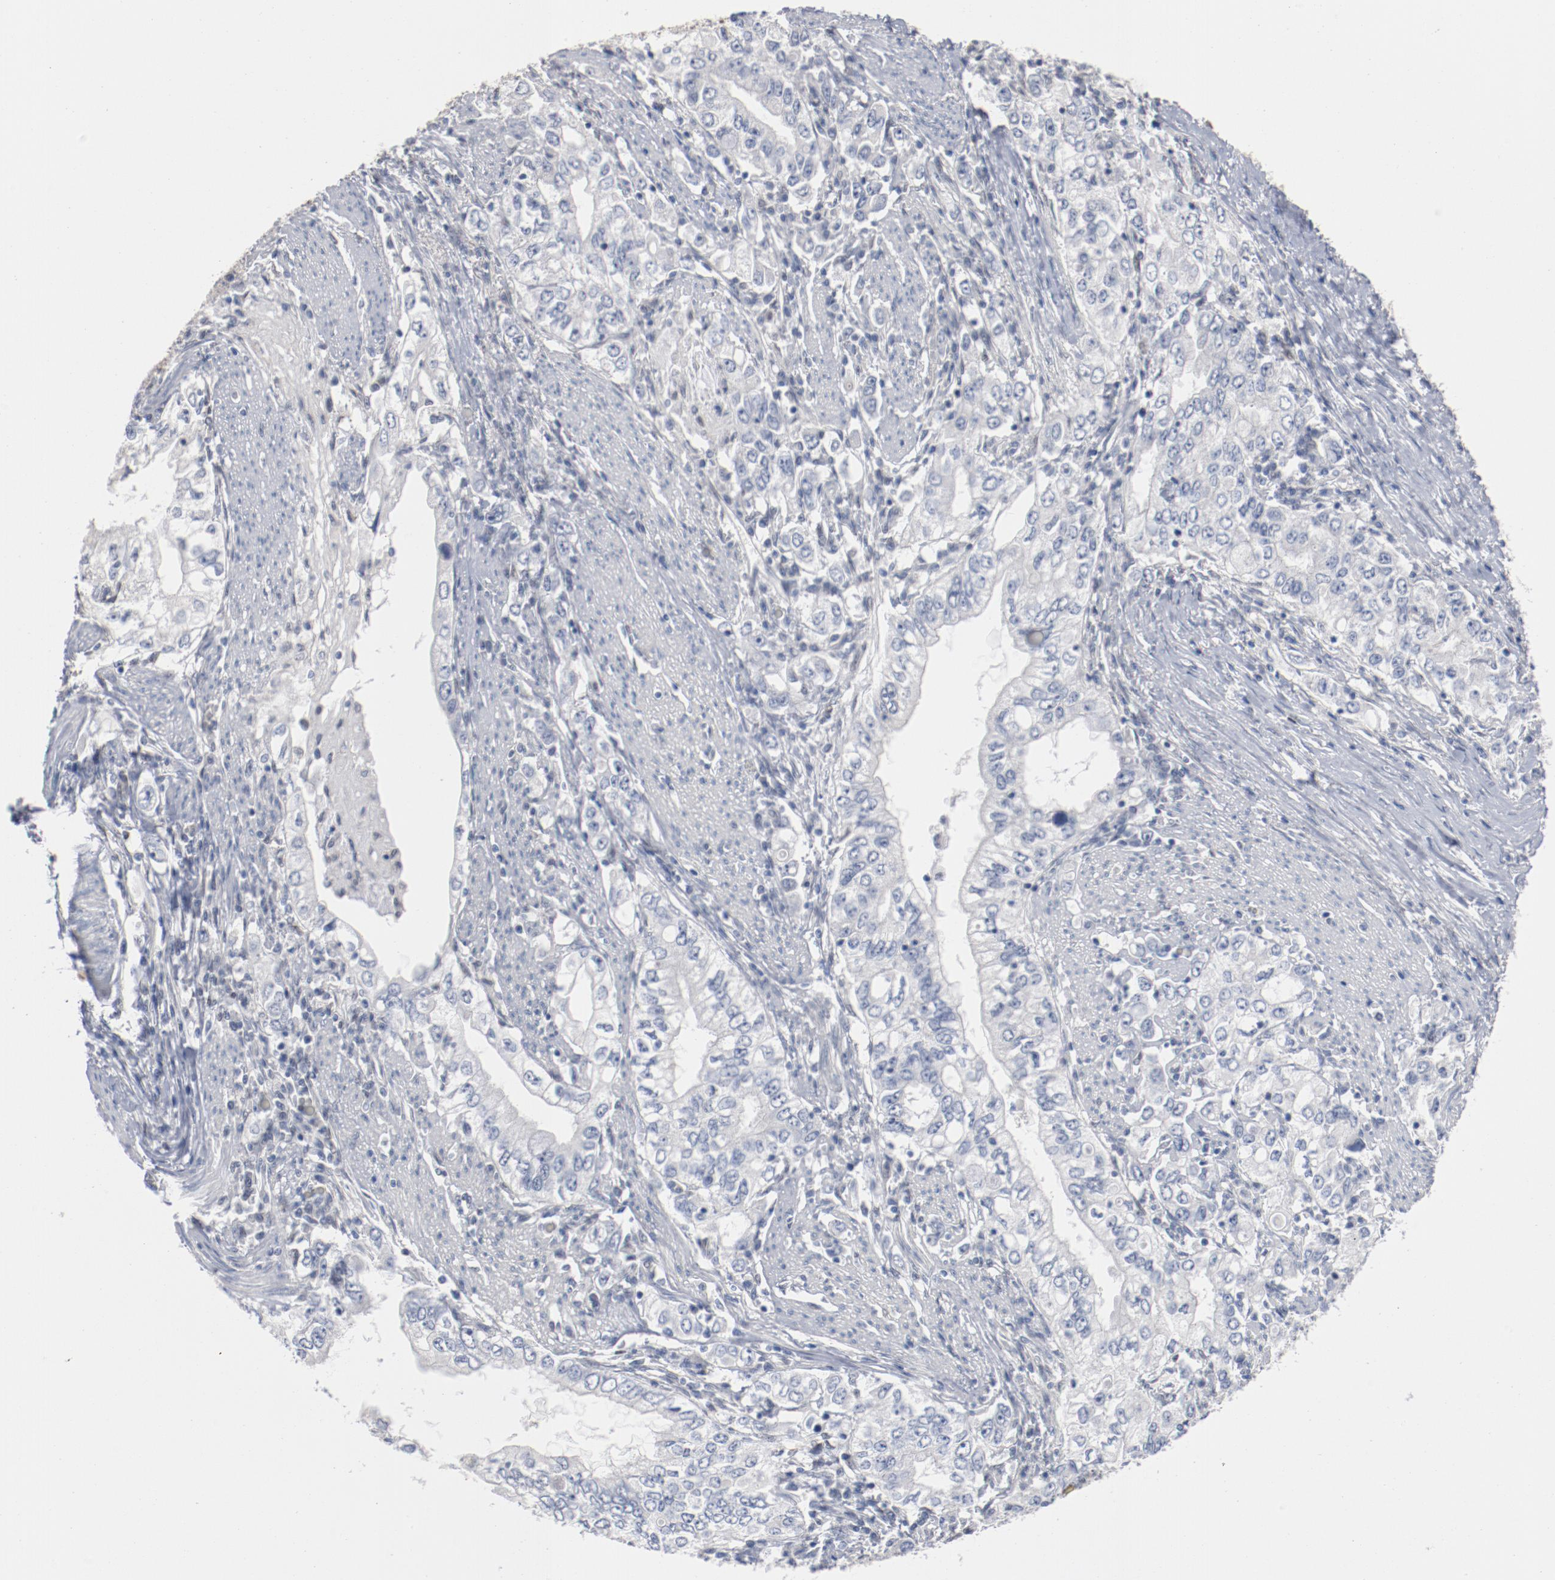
{"staining": {"intensity": "negative", "quantity": "none", "location": "none"}, "tissue": "stomach cancer", "cell_type": "Tumor cells", "image_type": "cancer", "snomed": [{"axis": "morphology", "description": "Adenocarcinoma, NOS"}, {"axis": "topography", "description": "Stomach, lower"}], "caption": "DAB immunohistochemical staining of human stomach adenocarcinoma shows no significant staining in tumor cells.", "gene": "ZEB2", "patient": {"sex": "female", "age": 72}}